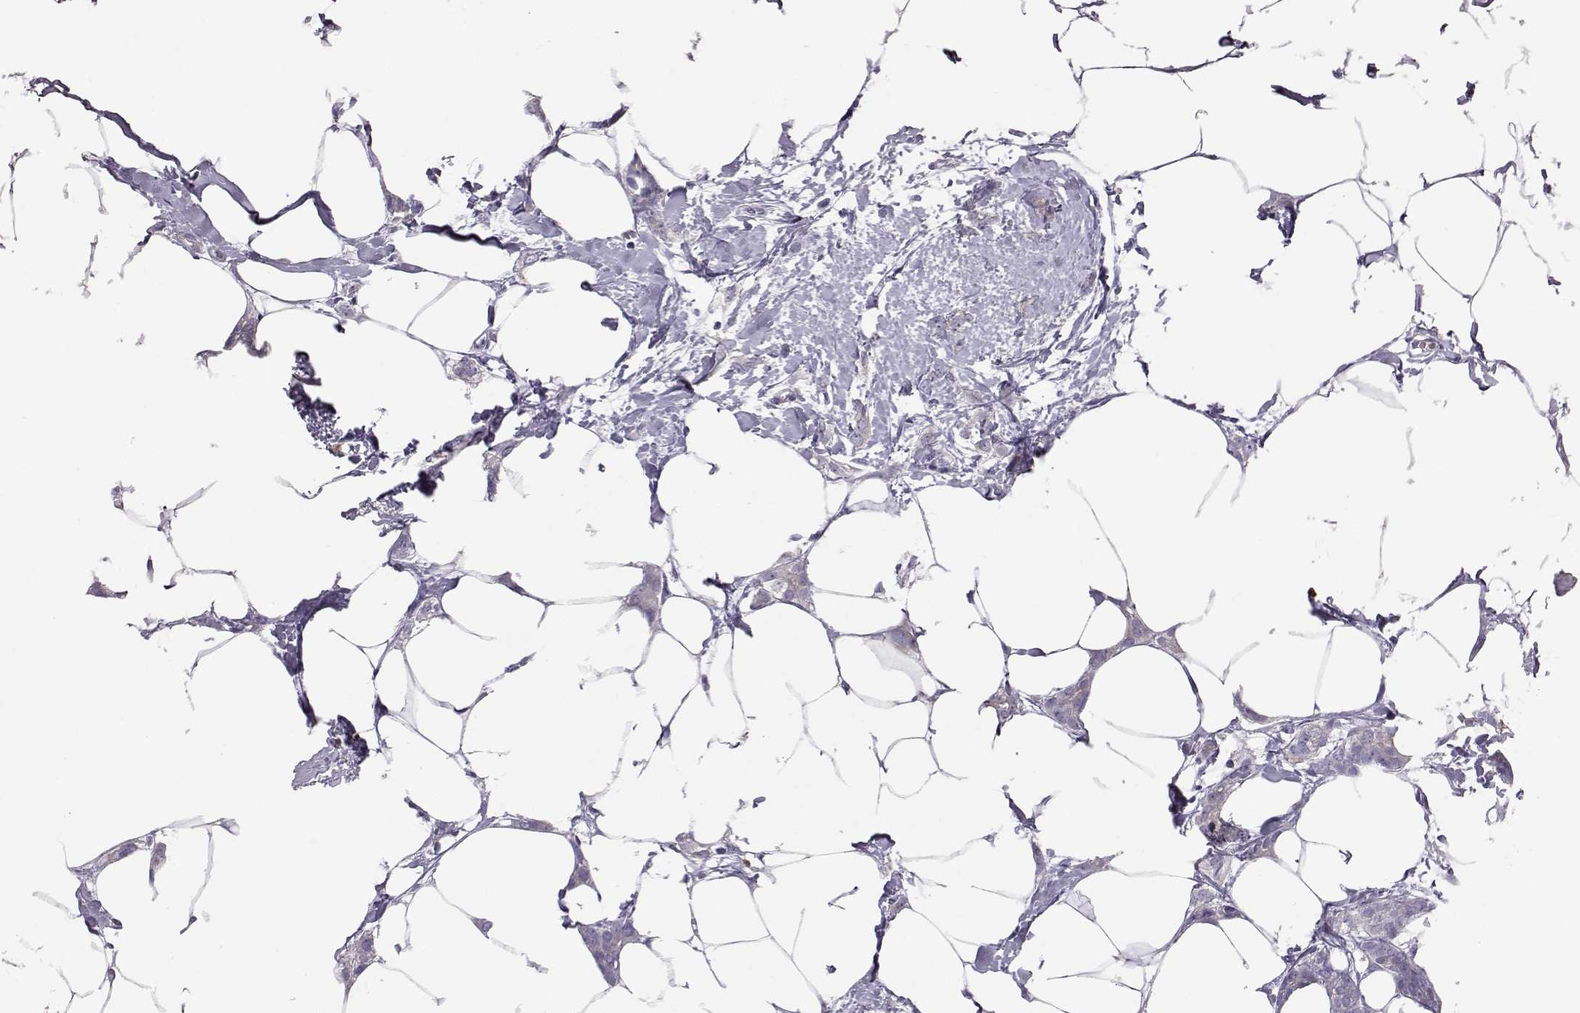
{"staining": {"intensity": "negative", "quantity": "none", "location": "none"}, "tissue": "breast cancer", "cell_type": "Tumor cells", "image_type": "cancer", "snomed": [{"axis": "morphology", "description": "Duct carcinoma"}, {"axis": "topography", "description": "Breast"}], "caption": "This is a photomicrograph of immunohistochemistry staining of breast cancer (intraductal carcinoma), which shows no positivity in tumor cells.", "gene": "ADGRG5", "patient": {"sex": "female", "age": 40}}